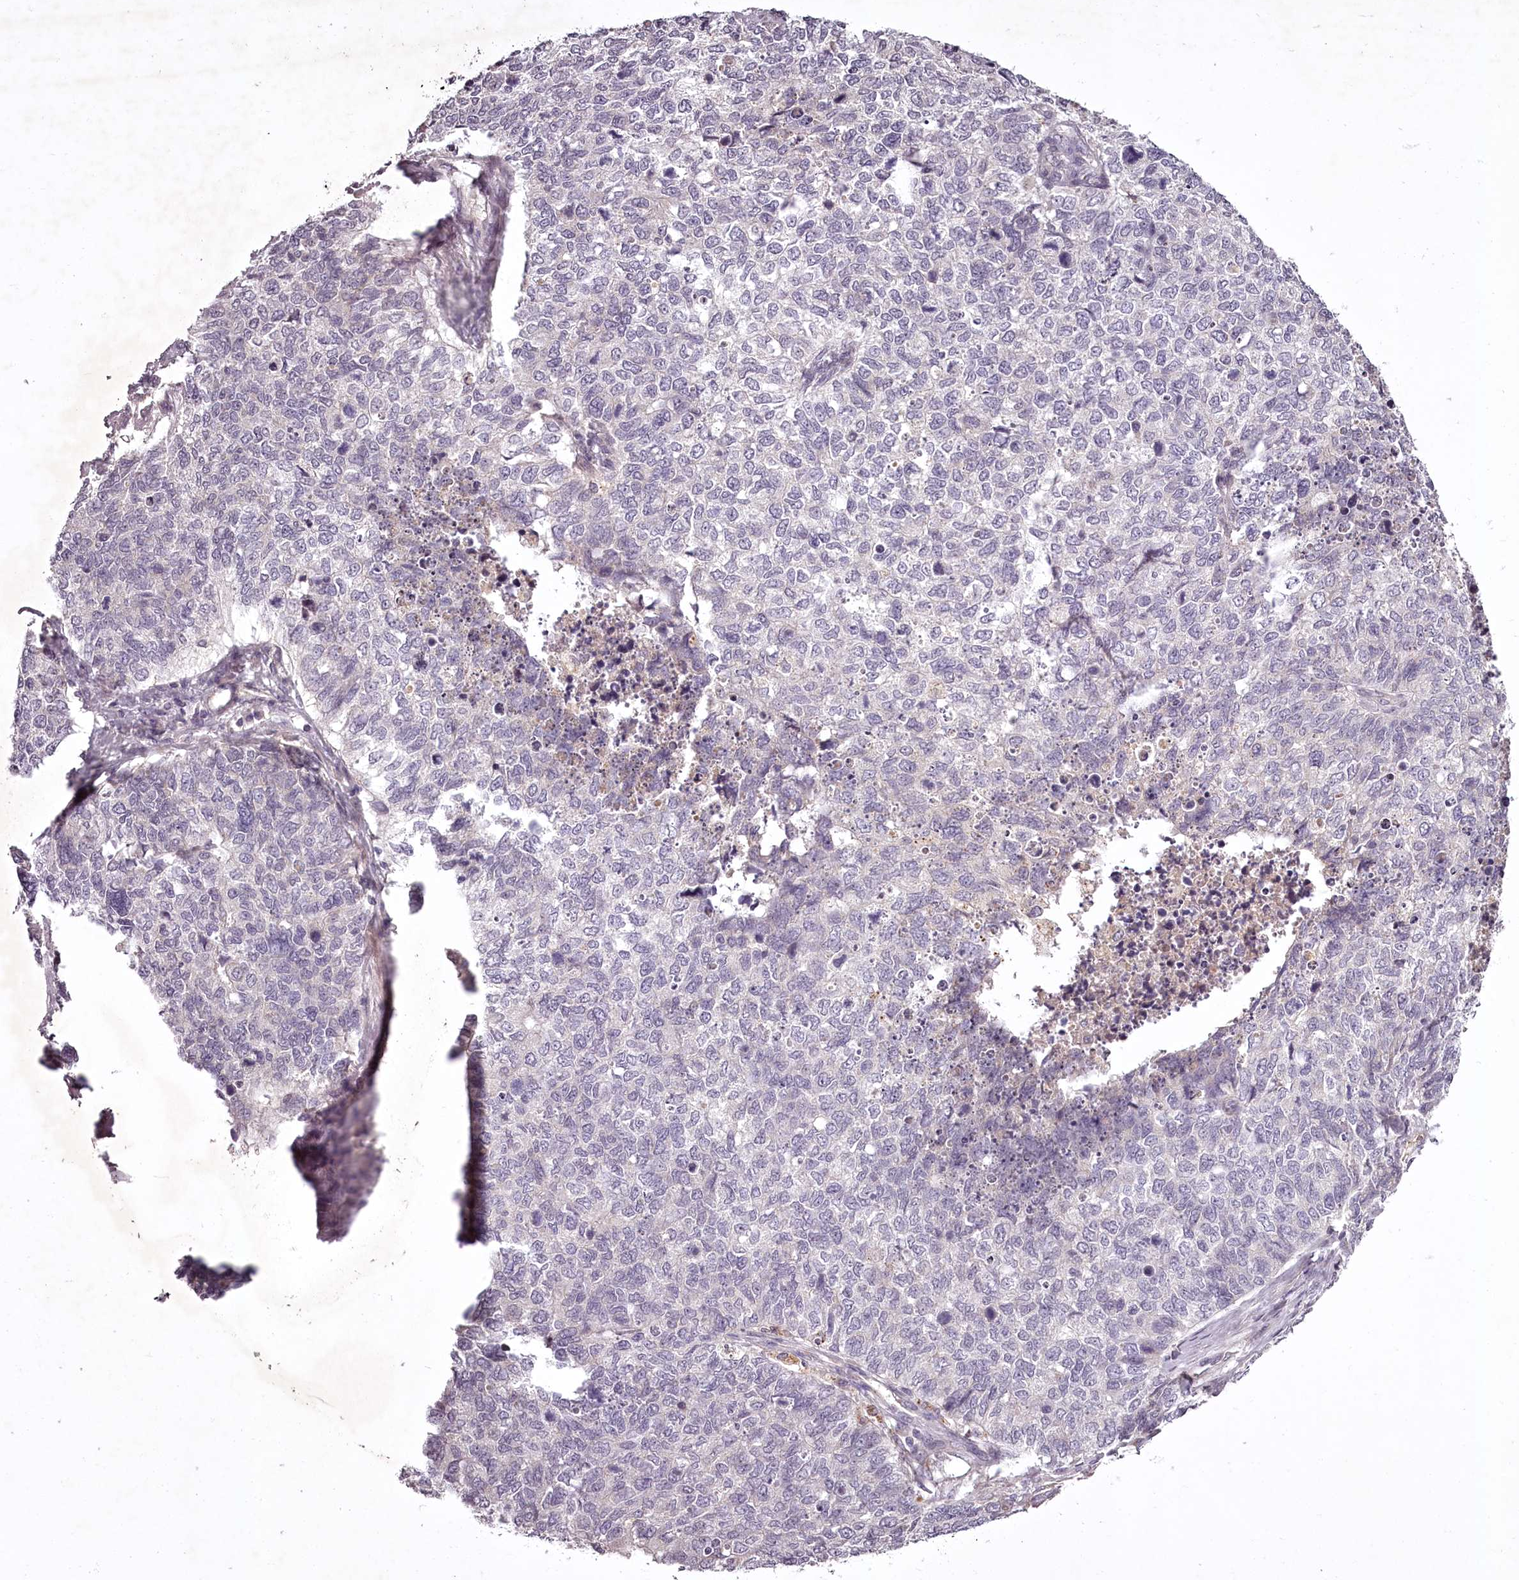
{"staining": {"intensity": "negative", "quantity": "none", "location": "none"}, "tissue": "cervical cancer", "cell_type": "Tumor cells", "image_type": "cancer", "snomed": [{"axis": "morphology", "description": "Squamous cell carcinoma, NOS"}, {"axis": "topography", "description": "Cervix"}], "caption": "Immunohistochemistry (IHC) histopathology image of cervical squamous cell carcinoma stained for a protein (brown), which demonstrates no expression in tumor cells.", "gene": "RBMXL2", "patient": {"sex": "female", "age": 63}}